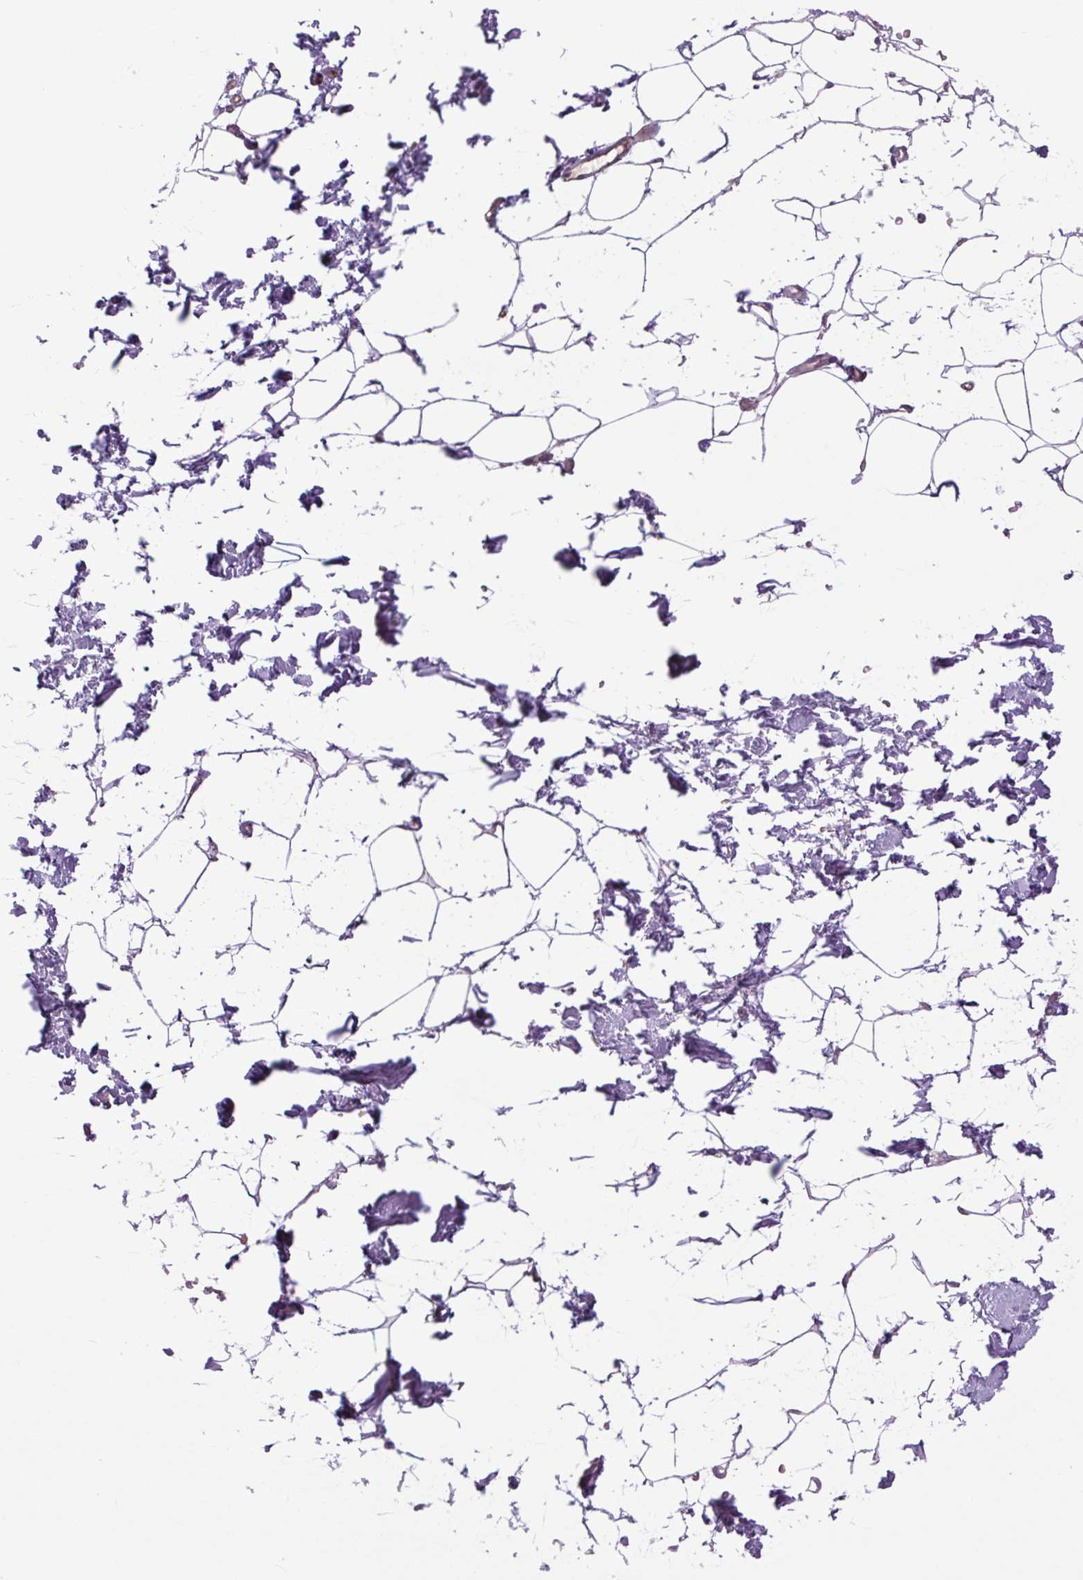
{"staining": {"intensity": "negative", "quantity": "none", "location": "none"}, "tissue": "adipose tissue", "cell_type": "Adipocytes", "image_type": "normal", "snomed": [{"axis": "morphology", "description": "Normal tissue, NOS"}, {"axis": "topography", "description": "Skin"}, {"axis": "topography", "description": "Peripheral nerve tissue"}], "caption": "Immunohistochemical staining of unremarkable adipose tissue reveals no significant positivity in adipocytes.", "gene": "PLCG1", "patient": {"sex": "female", "age": 56}}